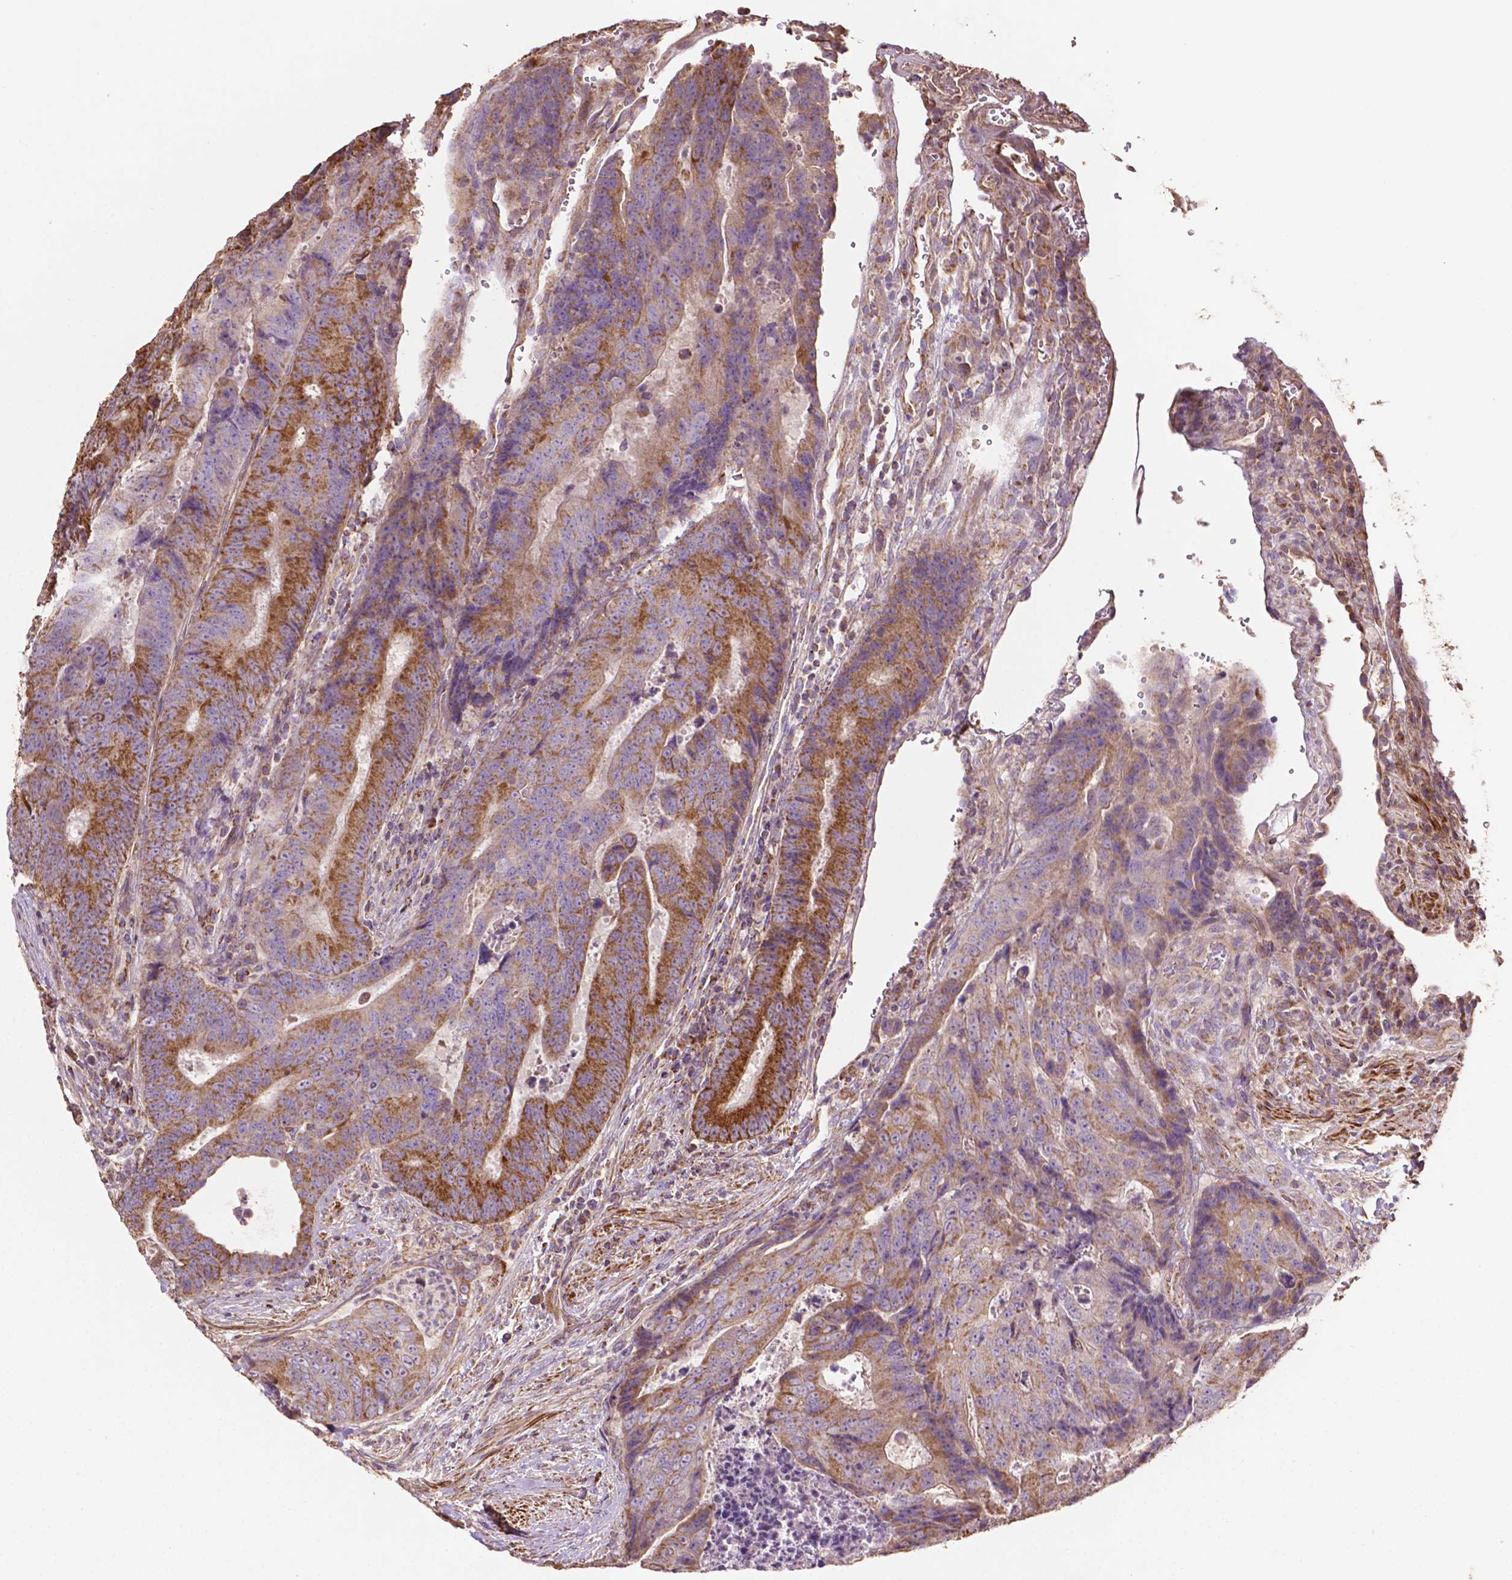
{"staining": {"intensity": "moderate", "quantity": ">75%", "location": "cytoplasmic/membranous"}, "tissue": "colorectal cancer", "cell_type": "Tumor cells", "image_type": "cancer", "snomed": [{"axis": "morphology", "description": "Adenocarcinoma, NOS"}, {"axis": "topography", "description": "Colon"}], "caption": "Moderate cytoplasmic/membranous staining for a protein is identified in about >75% of tumor cells of colorectal cancer using immunohistochemistry.", "gene": "LRR1", "patient": {"sex": "female", "age": 48}}